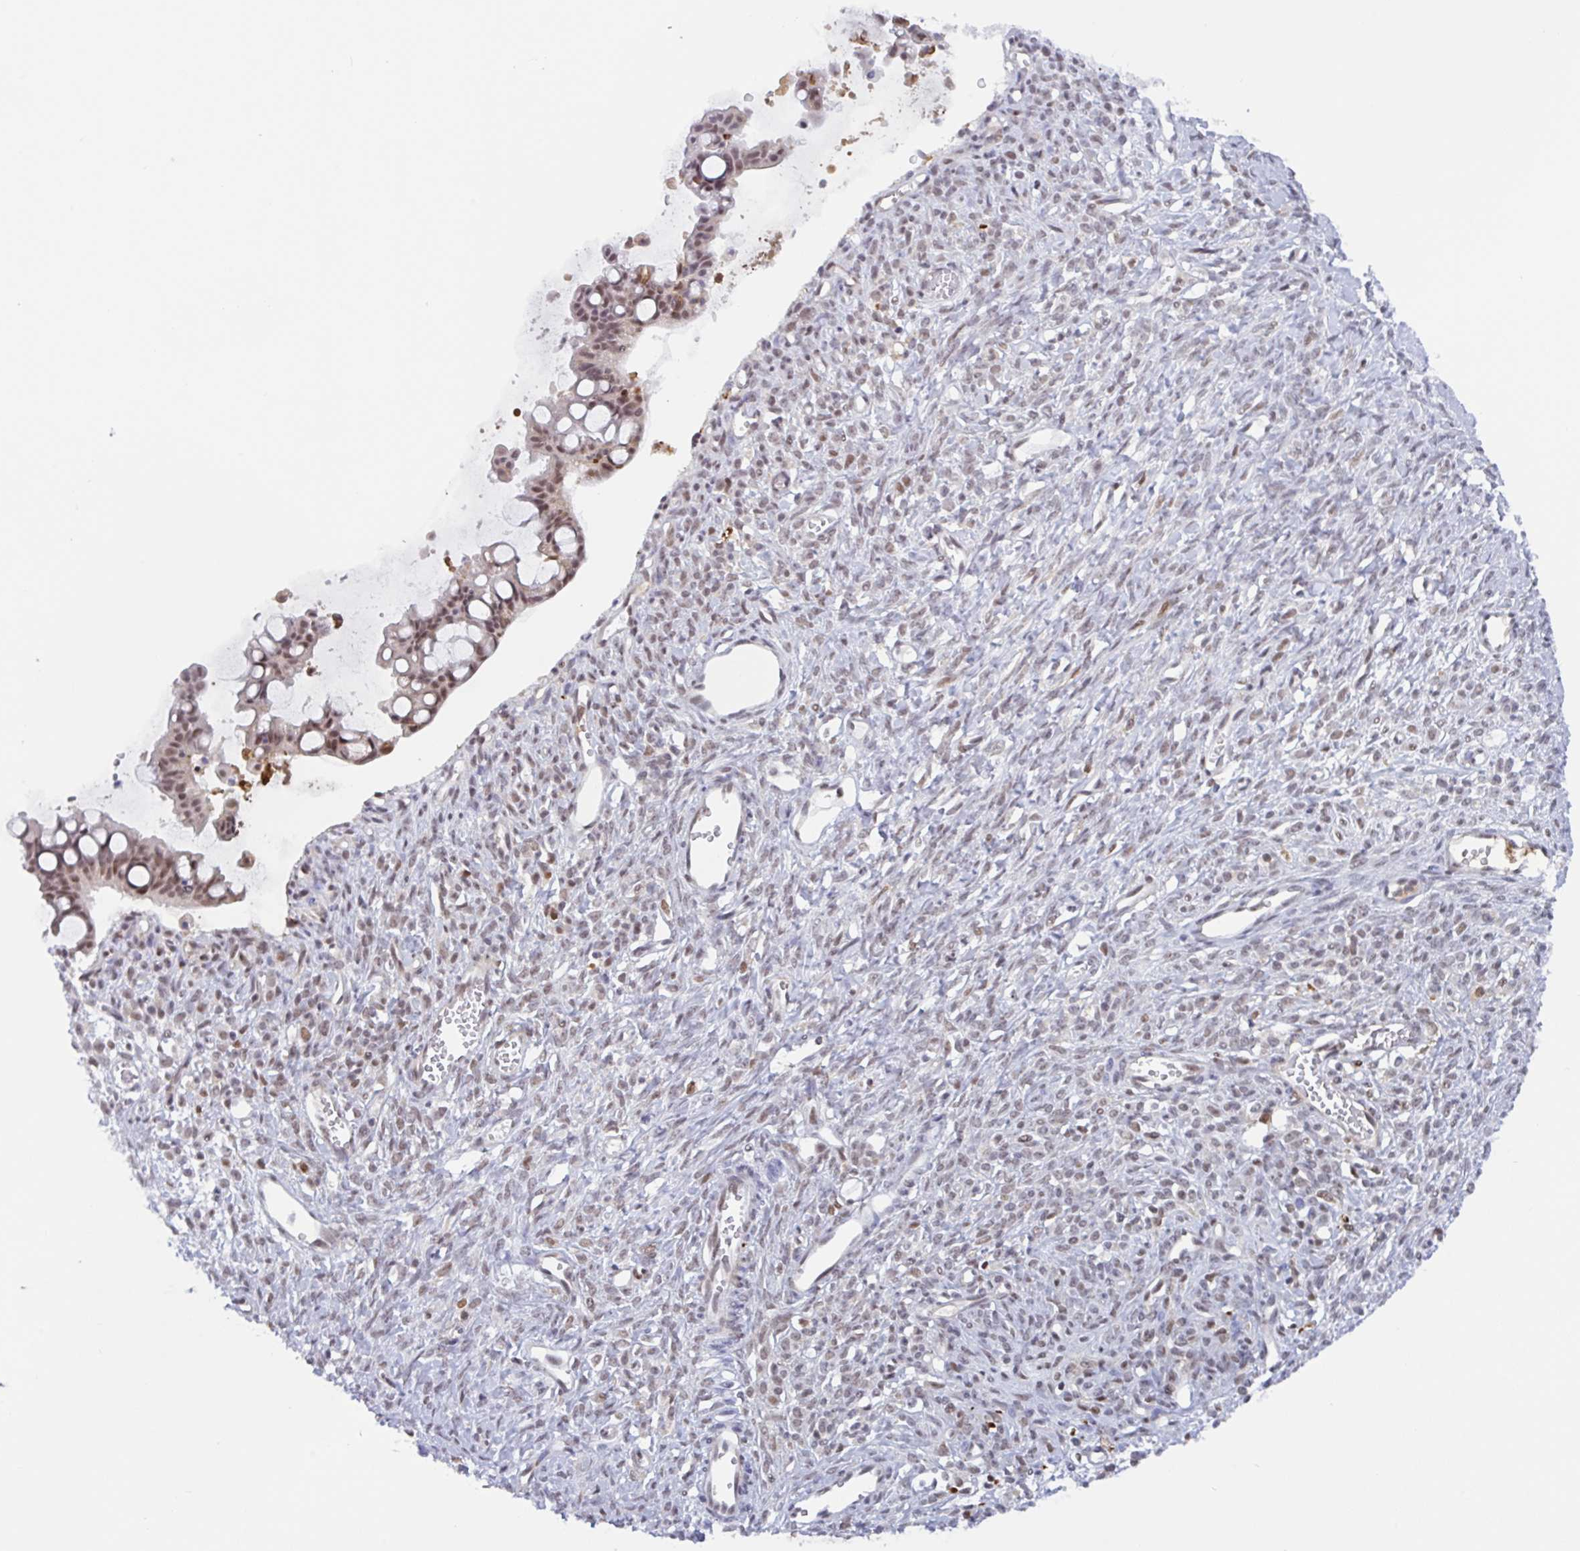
{"staining": {"intensity": "moderate", "quantity": ">75%", "location": "nuclear"}, "tissue": "ovarian cancer", "cell_type": "Tumor cells", "image_type": "cancer", "snomed": [{"axis": "morphology", "description": "Cystadenocarcinoma, mucinous, NOS"}, {"axis": "topography", "description": "Ovary"}], "caption": "A brown stain shows moderate nuclear expression of a protein in ovarian cancer tumor cells. (DAB IHC with brightfield microscopy, high magnification).", "gene": "PLG", "patient": {"sex": "female", "age": 73}}